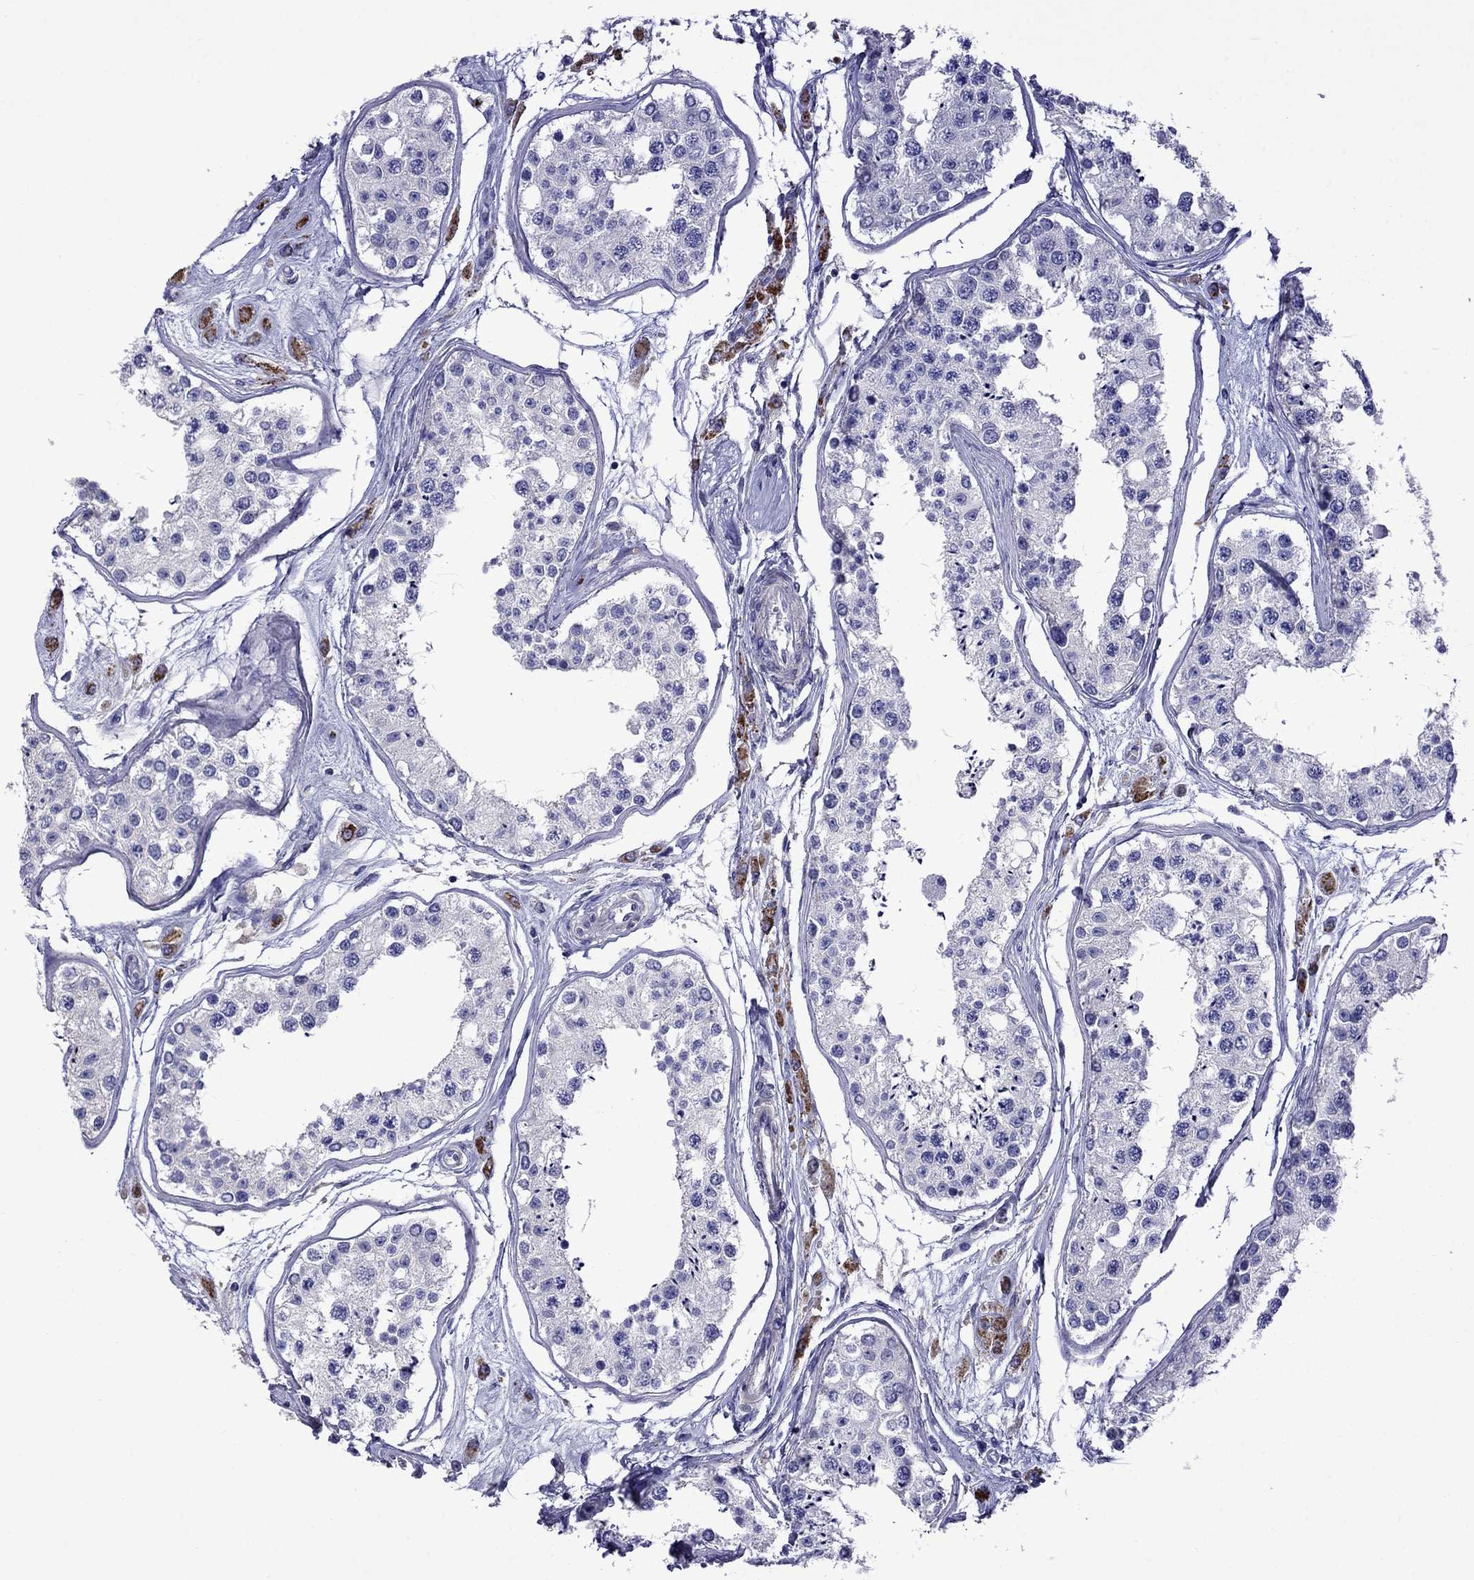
{"staining": {"intensity": "negative", "quantity": "none", "location": "none"}, "tissue": "testis", "cell_type": "Cells in seminiferous ducts", "image_type": "normal", "snomed": [{"axis": "morphology", "description": "Normal tissue, NOS"}, {"axis": "topography", "description": "Testis"}], "caption": "DAB immunohistochemical staining of unremarkable testis displays no significant staining in cells in seminiferous ducts. The staining was performed using DAB to visualize the protein expression in brown, while the nuclei were stained in blue with hematoxylin (Magnification: 20x).", "gene": "STAR", "patient": {"sex": "male", "age": 25}}